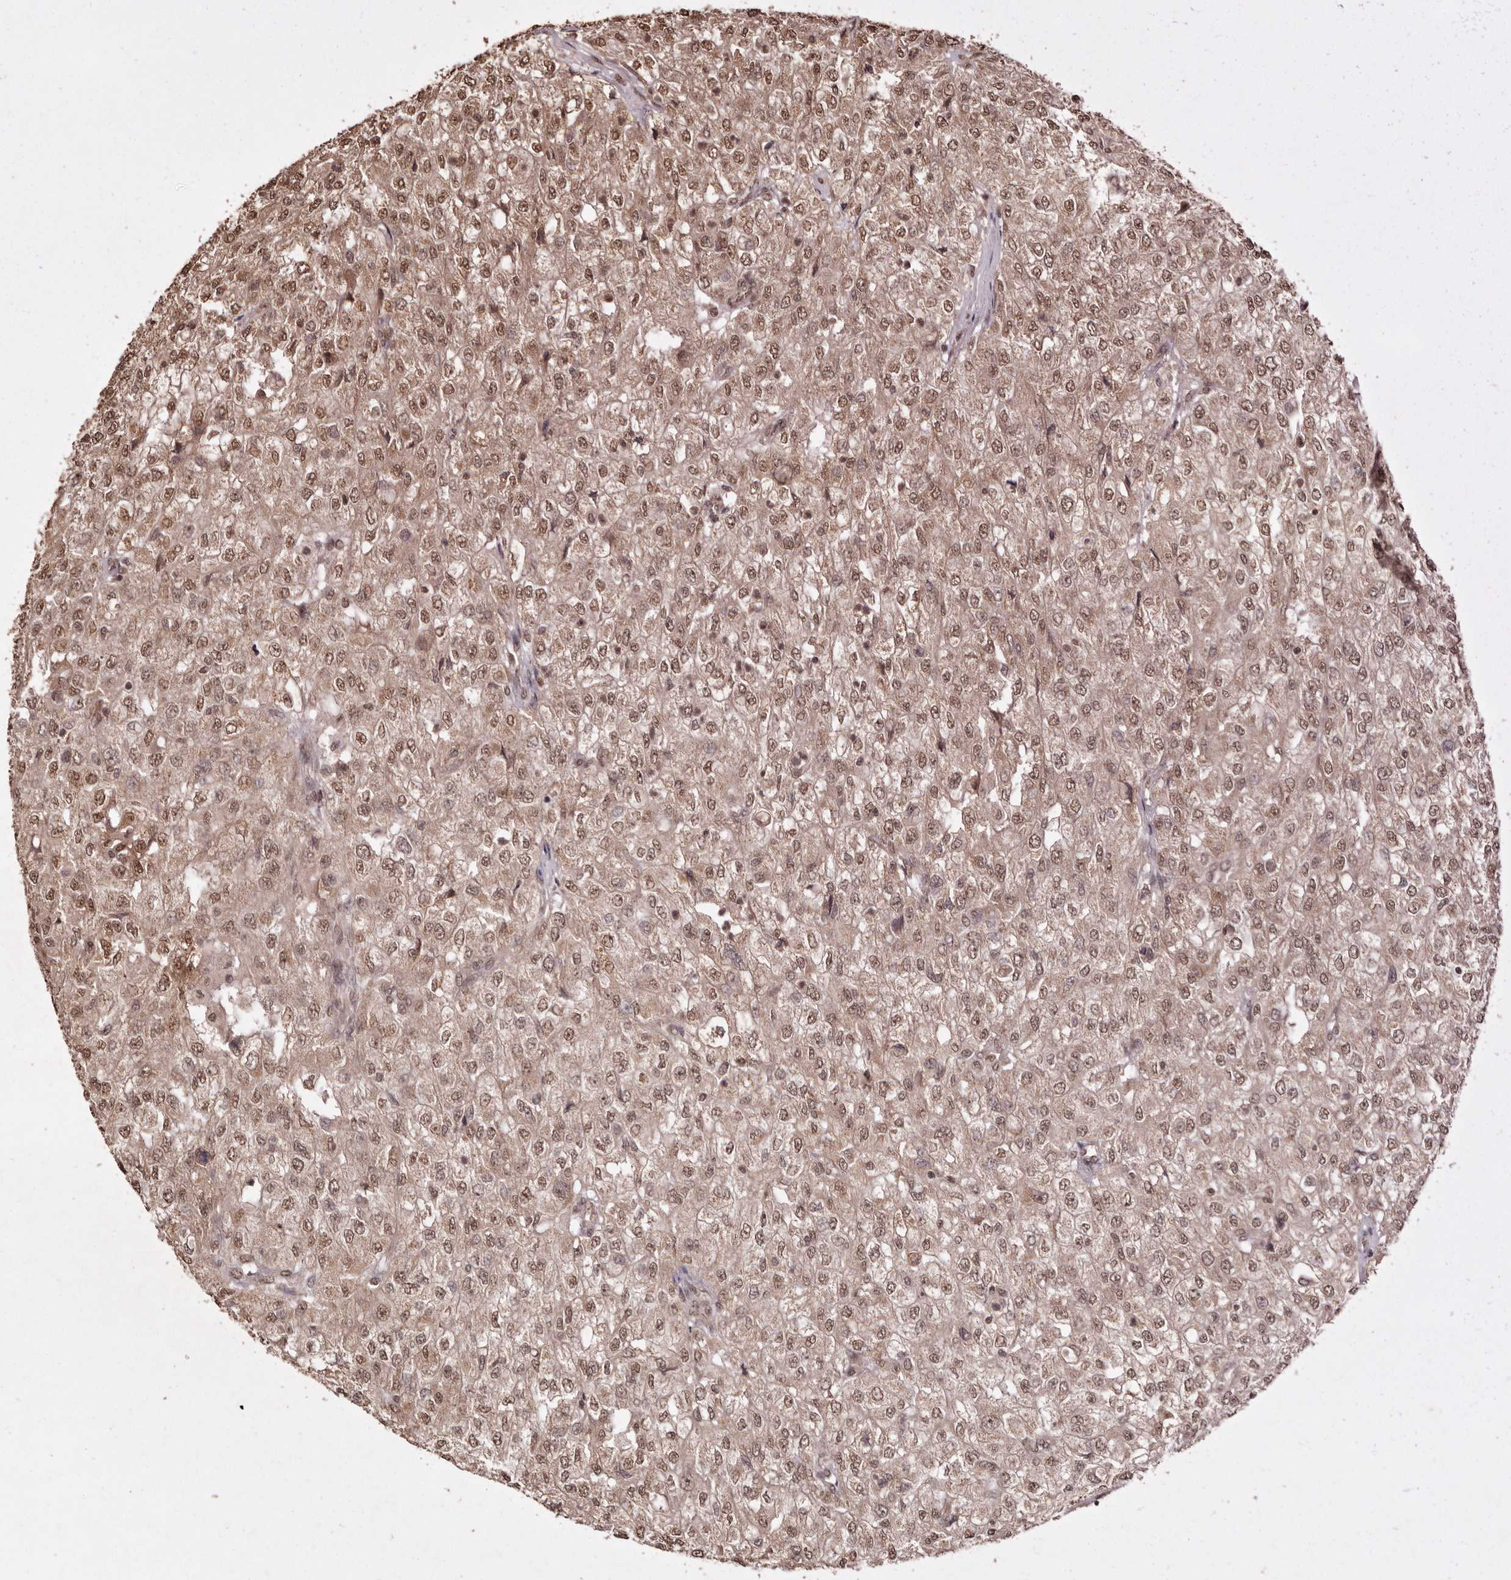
{"staining": {"intensity": "moderate", "quantity": ">75%", "location": "cytoplasmic/membranous,nuclear"}, "tissue": "renal cancer", "cell_type": "Tumor cells", "image_type": "cancer", "snomed": [{"axis": "morphology", "description": "Adenocarcinoma, NOS"}, {"axis": "topography", "description": "Kidney"}], "caption": "Immunohistochemical staining of human renal cancer demonstrates moderate cytoplasmic/membranous and nuclear protein staining in about >75% of tumor cells.", "gene": "NOTCH1", "patient": {"sex": "female", "age": 54}}